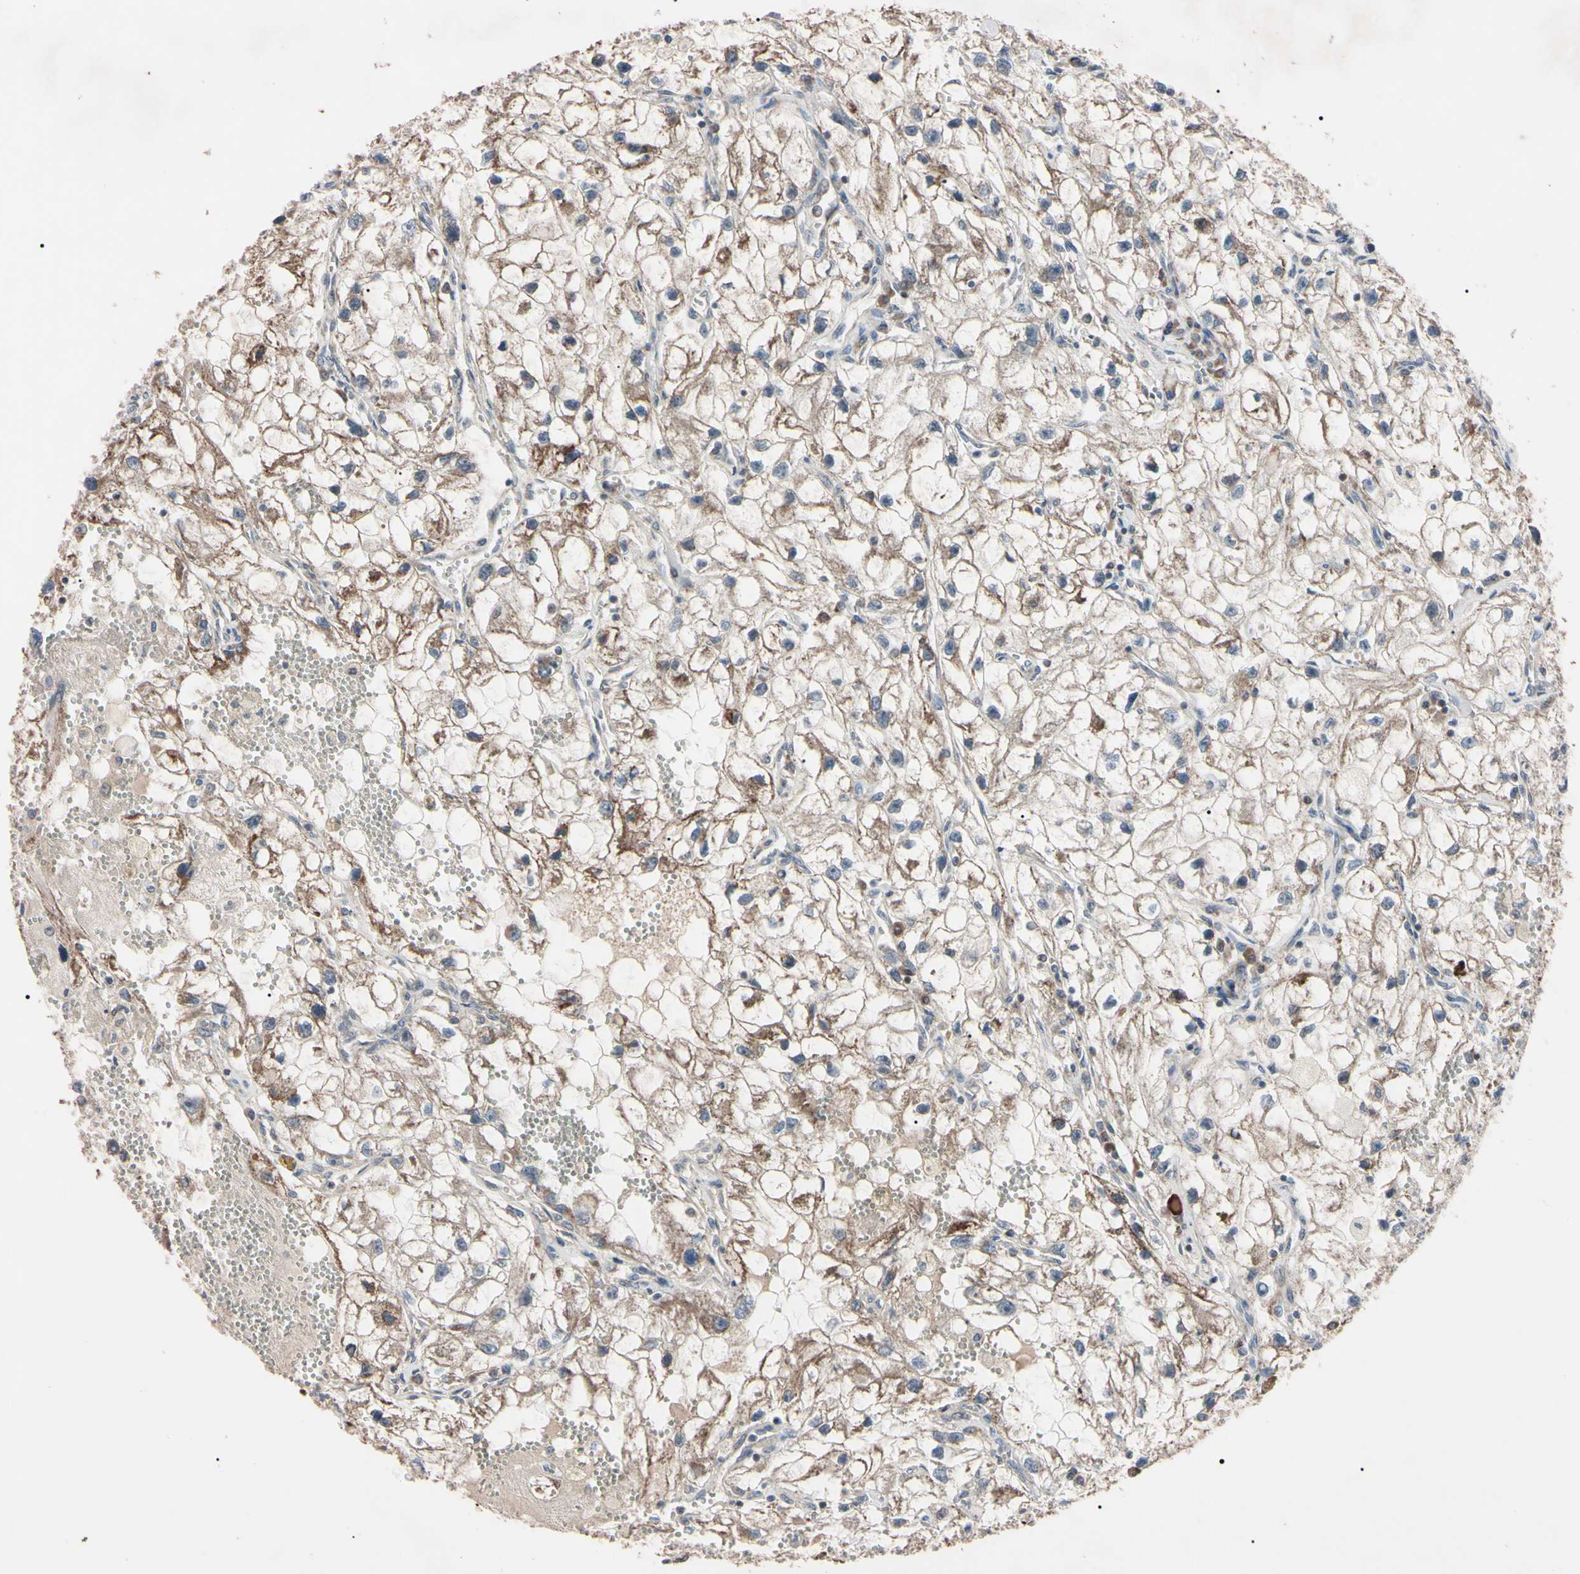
{"staining": {"intensity": "negative", "quantity": "none", "location": "none"}, "tissue": "renal cancer", "cell_type": "Tumor cells", "image_type": "cancer", "snomed": [{"axis": "morphology", "description": "Adenocarcinoma, NOS"}, {"axis": "topography", "description": "Kidney"}], "caption": "Photomicrograph shows no significant protein positivity in tumor cells of adenocarcinoma (renal).", "gene": "TNFRSF1A", "patient": {"sex": "female", "age": 70}}